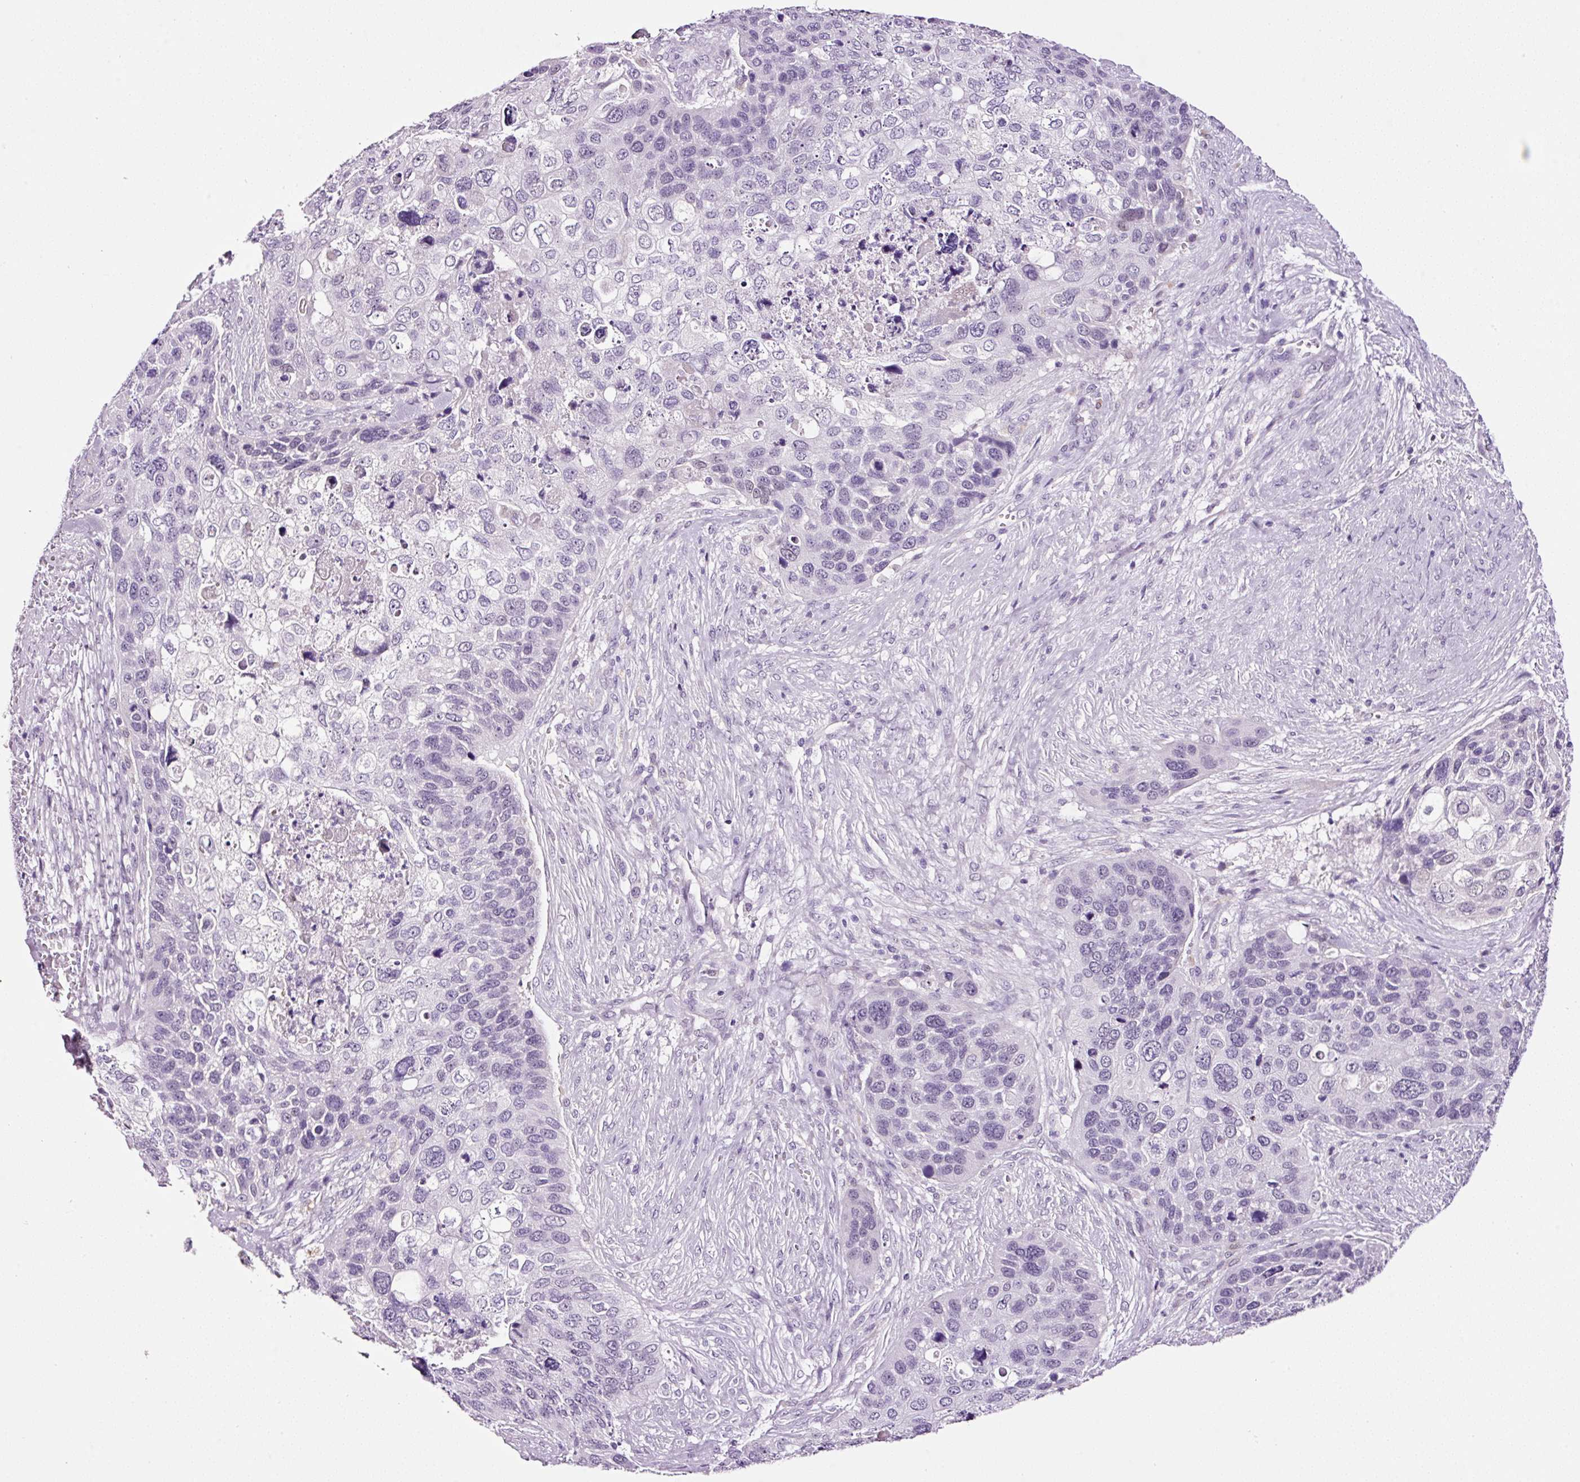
{"staining": {"intensity": "negative", "quantity": "none", "location": "none"}, "tissue": "skin cancer", "cell_type": "Tumor cells", "image_type": "cancer", "snomed": [{"axis": "morphology", "description": "Basal cell carcinoma"}, {"axis": "topography", "description": "Skin"}], "caption": "The photomicrograph exhibits no significant positivity in tumor cells of skin basal cell carcinoma.", "gene": "RTF2", "patient": {"sex": "female", "age": 74}}